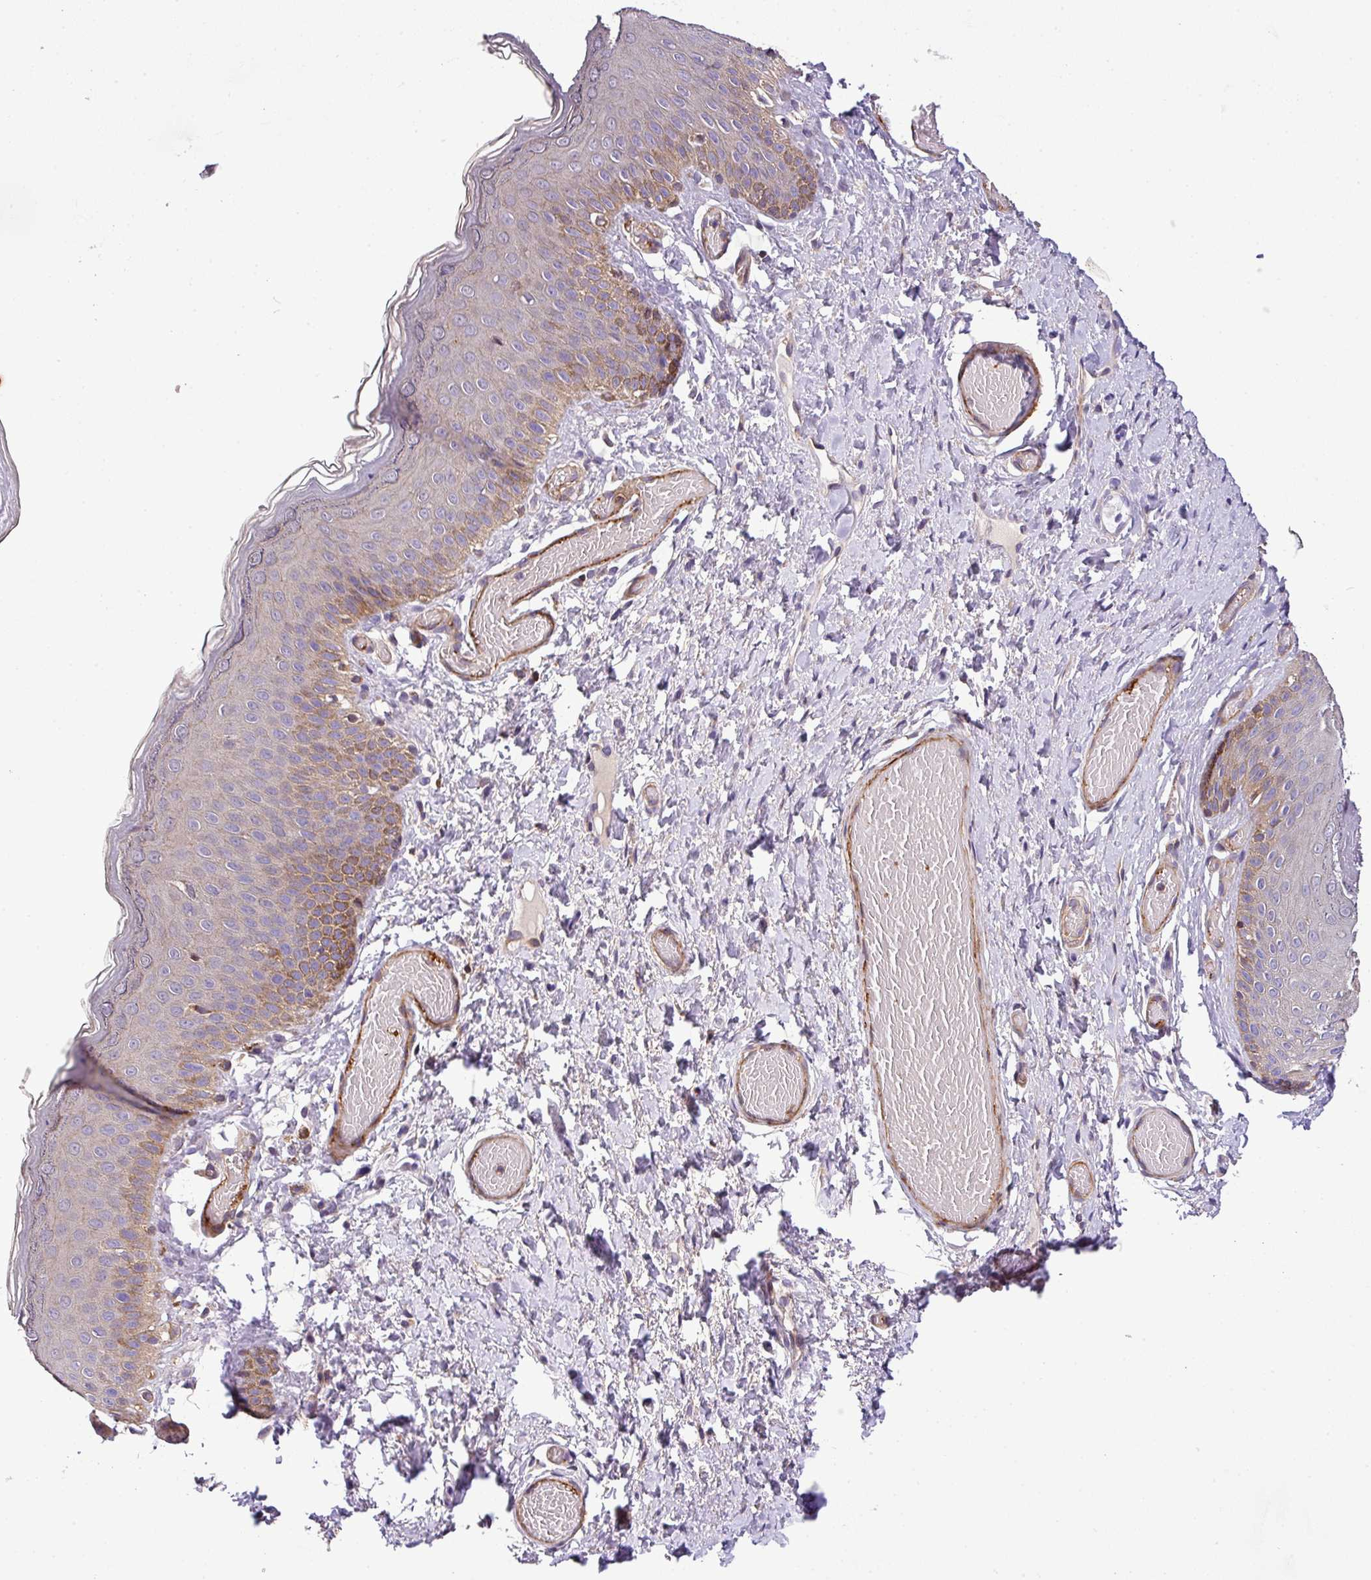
{"staining": {"intensity": "moderate", "quantity": "<25%", "location": "cytoplasmic/membranous"}, "tissue": "skin", "cell_type": "Epidermal cells", "image_type": "normal", "snomed": [{"axis": "morphology", "description": "Normal tissue, NOS"}, {"axis": "topography", "description": "Anal"}], "caption": "Protein staining of unremarkable skin exhibits moderate cytoplasmic/membranous staining in about <25% of epidermal cells.", "gene": "CASS4", "patient": {"sex": "female", "age": 40}}